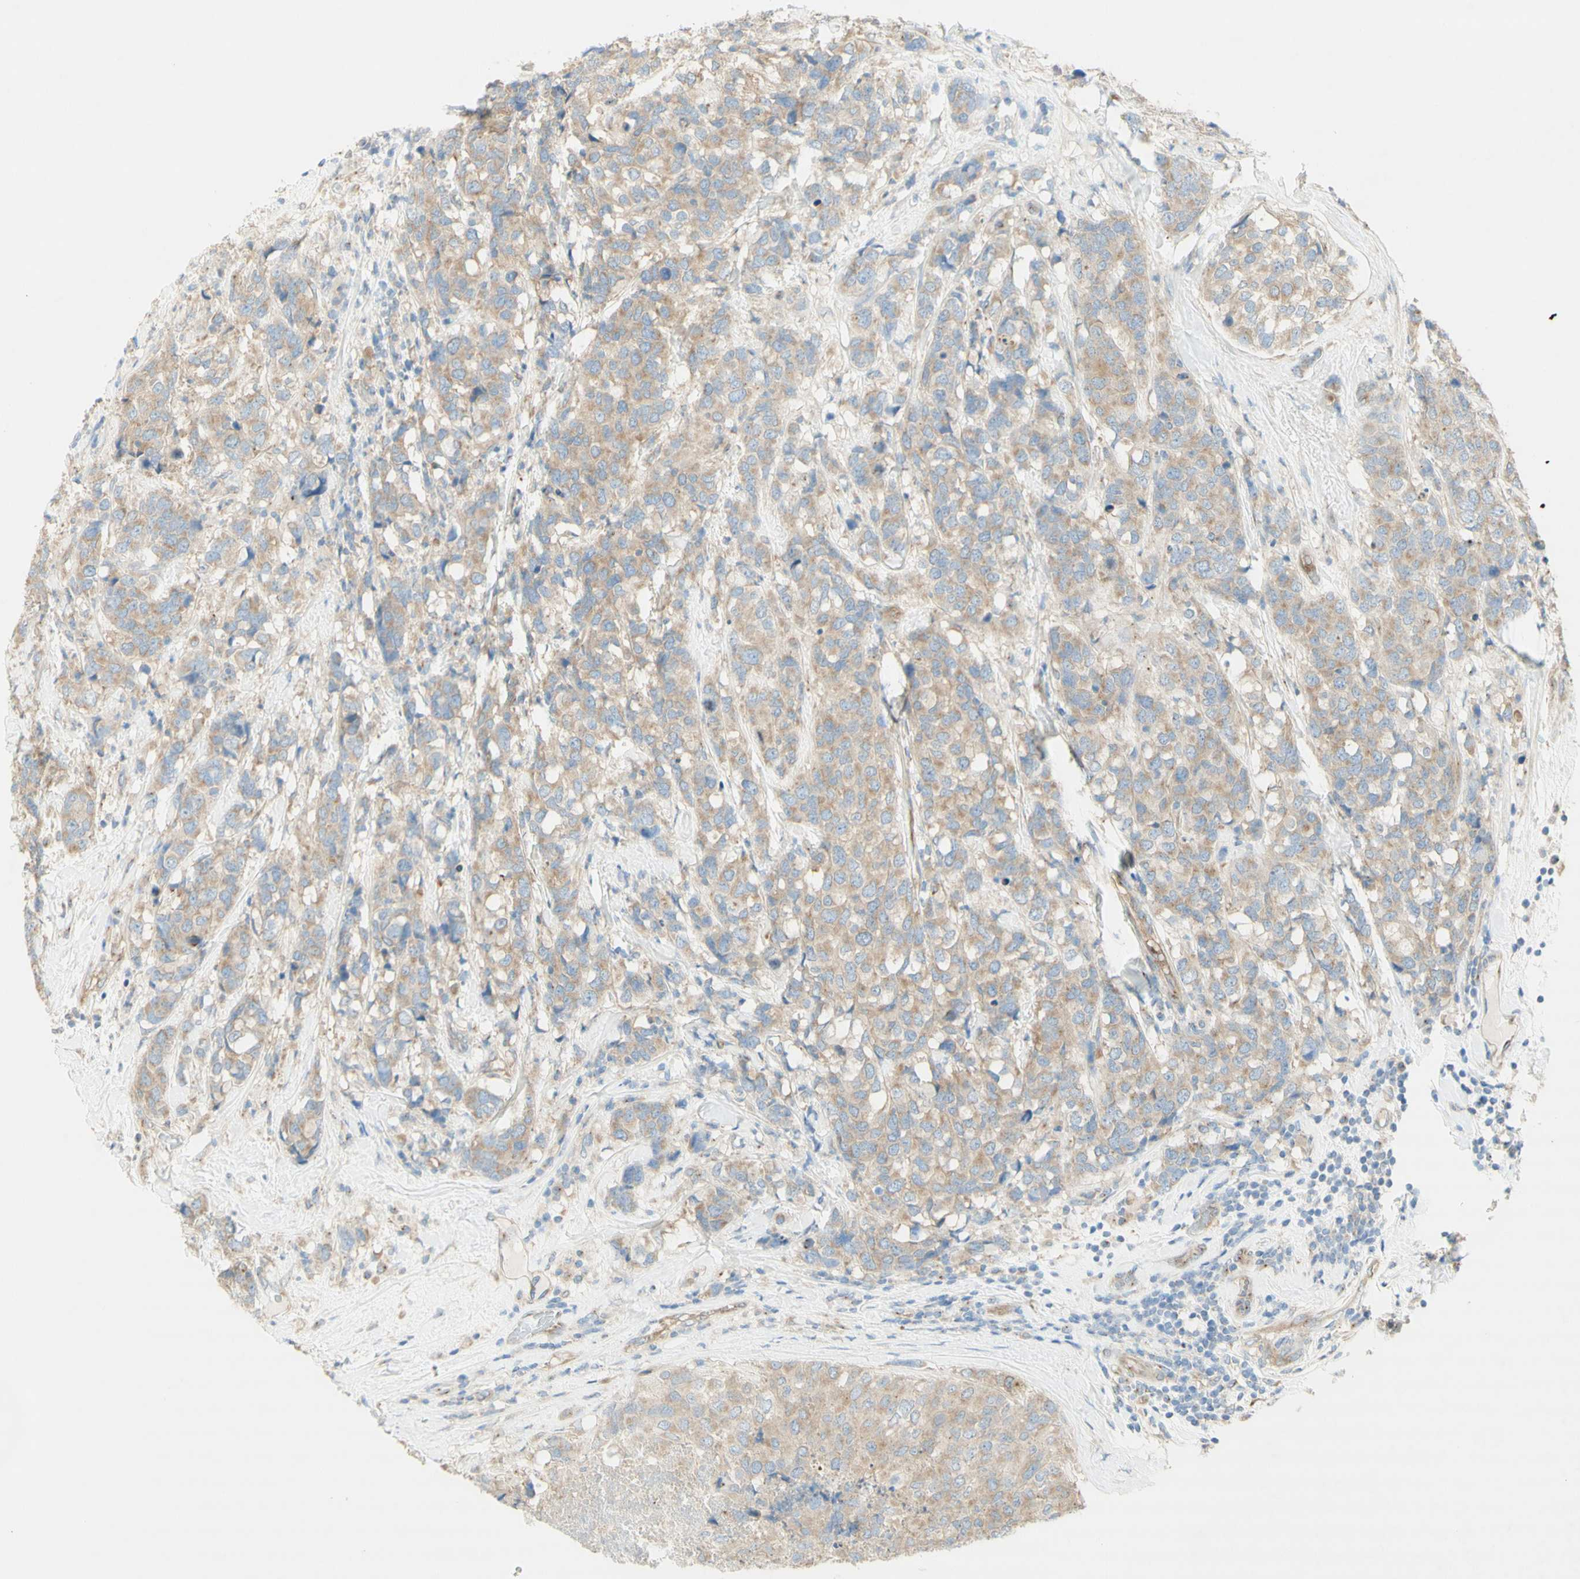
{"staining": {"intensity": "weak", "quantity": "25%-75%", "location": "cytoplasmic/membranous"}, "tissue": "breast cancer", "cell_type": "Tumor cells", "image_type": "cancer", "snomed": [{"axis": "morphology", "description": "Lobular carcinoma"}, {"axis": "topography", "description": "Breast"}], "caption": "Protein expression analysis of breast cancer reveals weak cytoplasmic/membranous expression in about 25%-75% of tumor cells.", "gene": "DYNC1H1", "patient": {"sex": "female", "age": 59}}